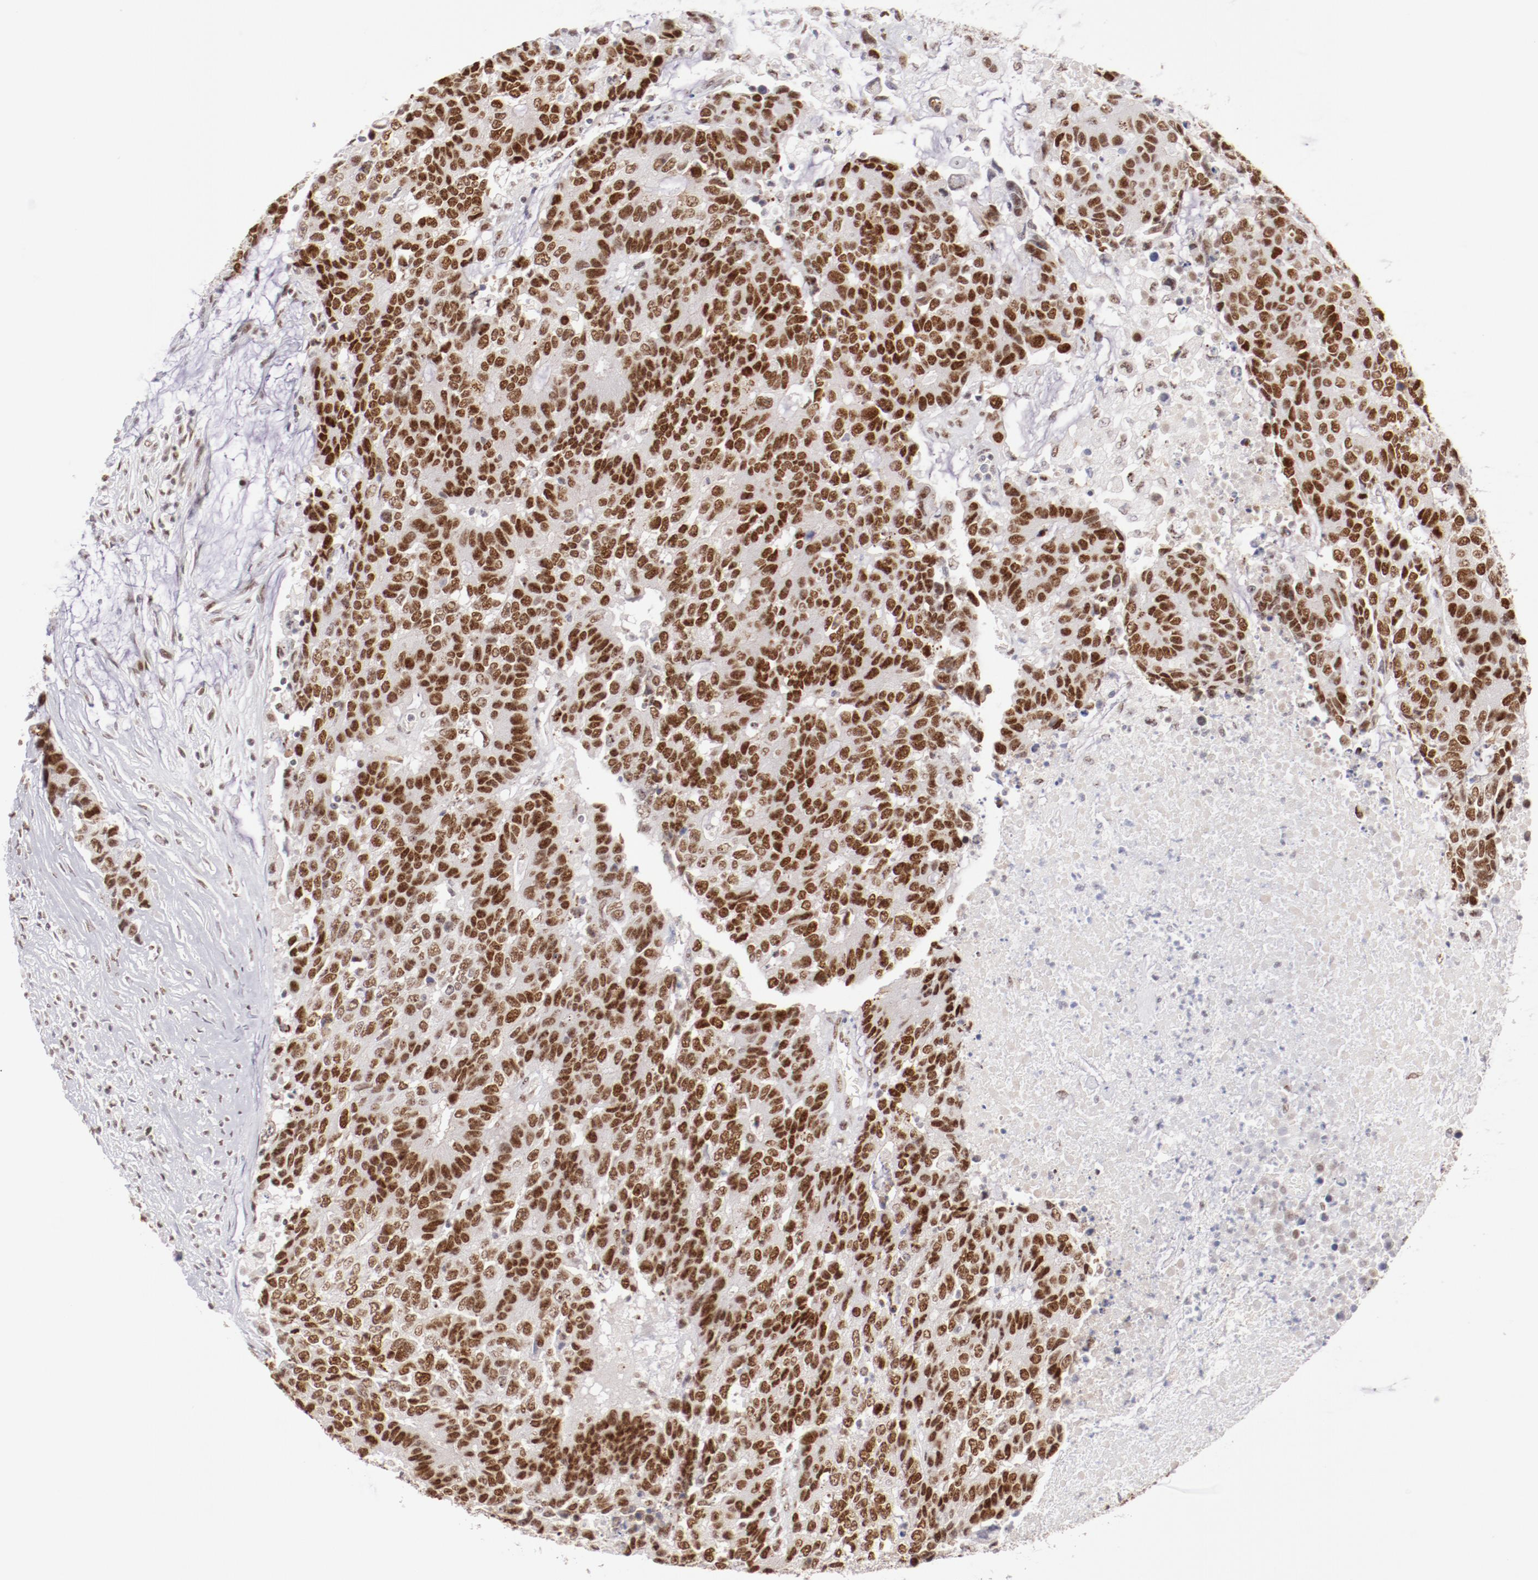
{"staining": {"intensity": "strong", "quantity": ">75%", "location": "nuclear"}, "tissue": "colorectal cancer", "cell_type": "Tumor cells", "image_type": "cancer", "snomed": [{"axis": "morphology", "description": "Adenocarcinoma, NOS"}, {"axis": "topography", "description": "Colon"}], "caption": "The histopathology image displays immunohistochemical staining of adenocarcinoma (colorectal). There is strong nuclear staining is seen in approximately >75% of tumor cells.", "gene": "TFAP4", "patient": {"sex": "female", "age": 86}}